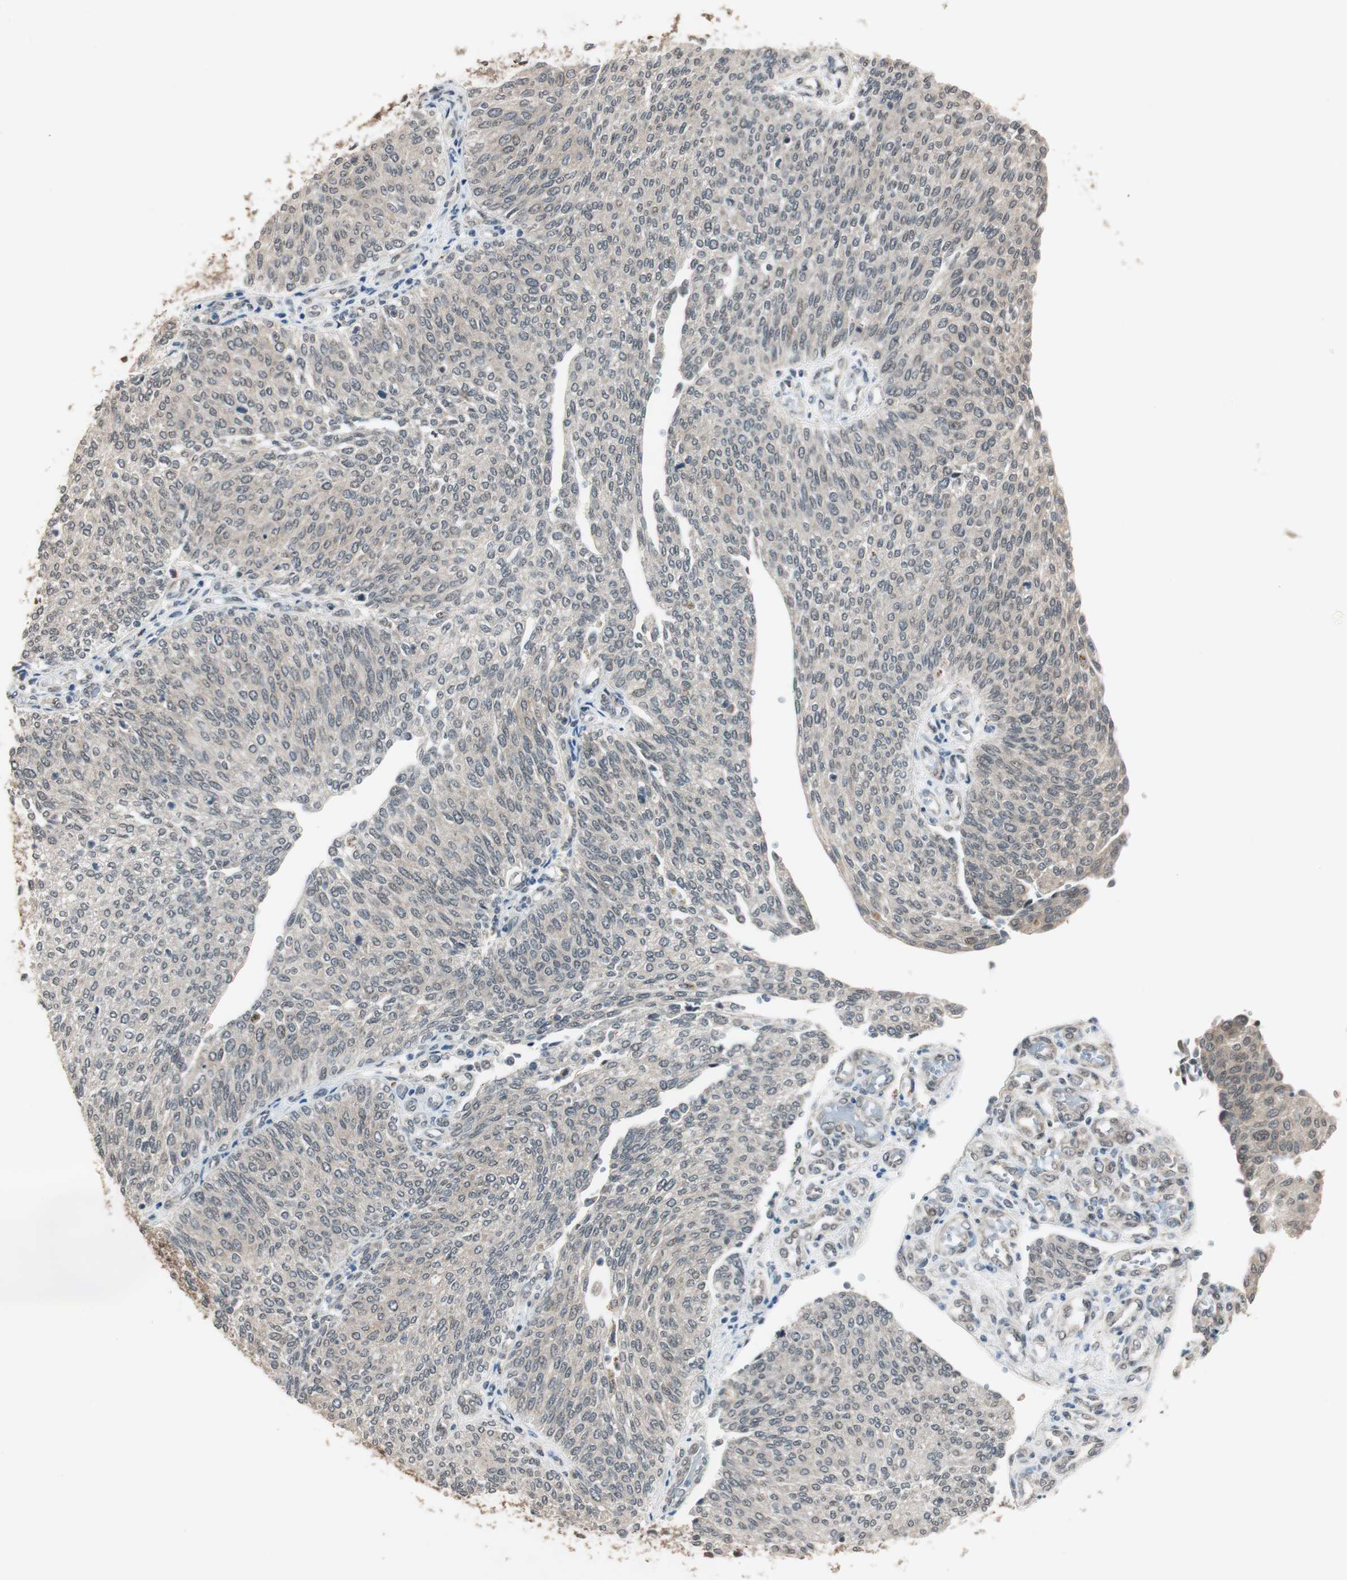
{"staining": {"intensity": "negative", "quantity": "none", "location": "none"}, "tissue": "urothelial cancer", "cell_type": "Tumor cells", "image_type": "cancer", "snomed": [{"axis": "morphology", "description": "Urothelial carcinoma, Low grade"}, {"axis": "topography", "description": "Urinary bladder"}], "caption": "IHC image of urothelial carcinoma (low-grade) stained for a protein (brown), which demonstrates no positivity in tumor cells.", "gene": "BOLA1", "patient": {"sex": "female", "age": 79}}